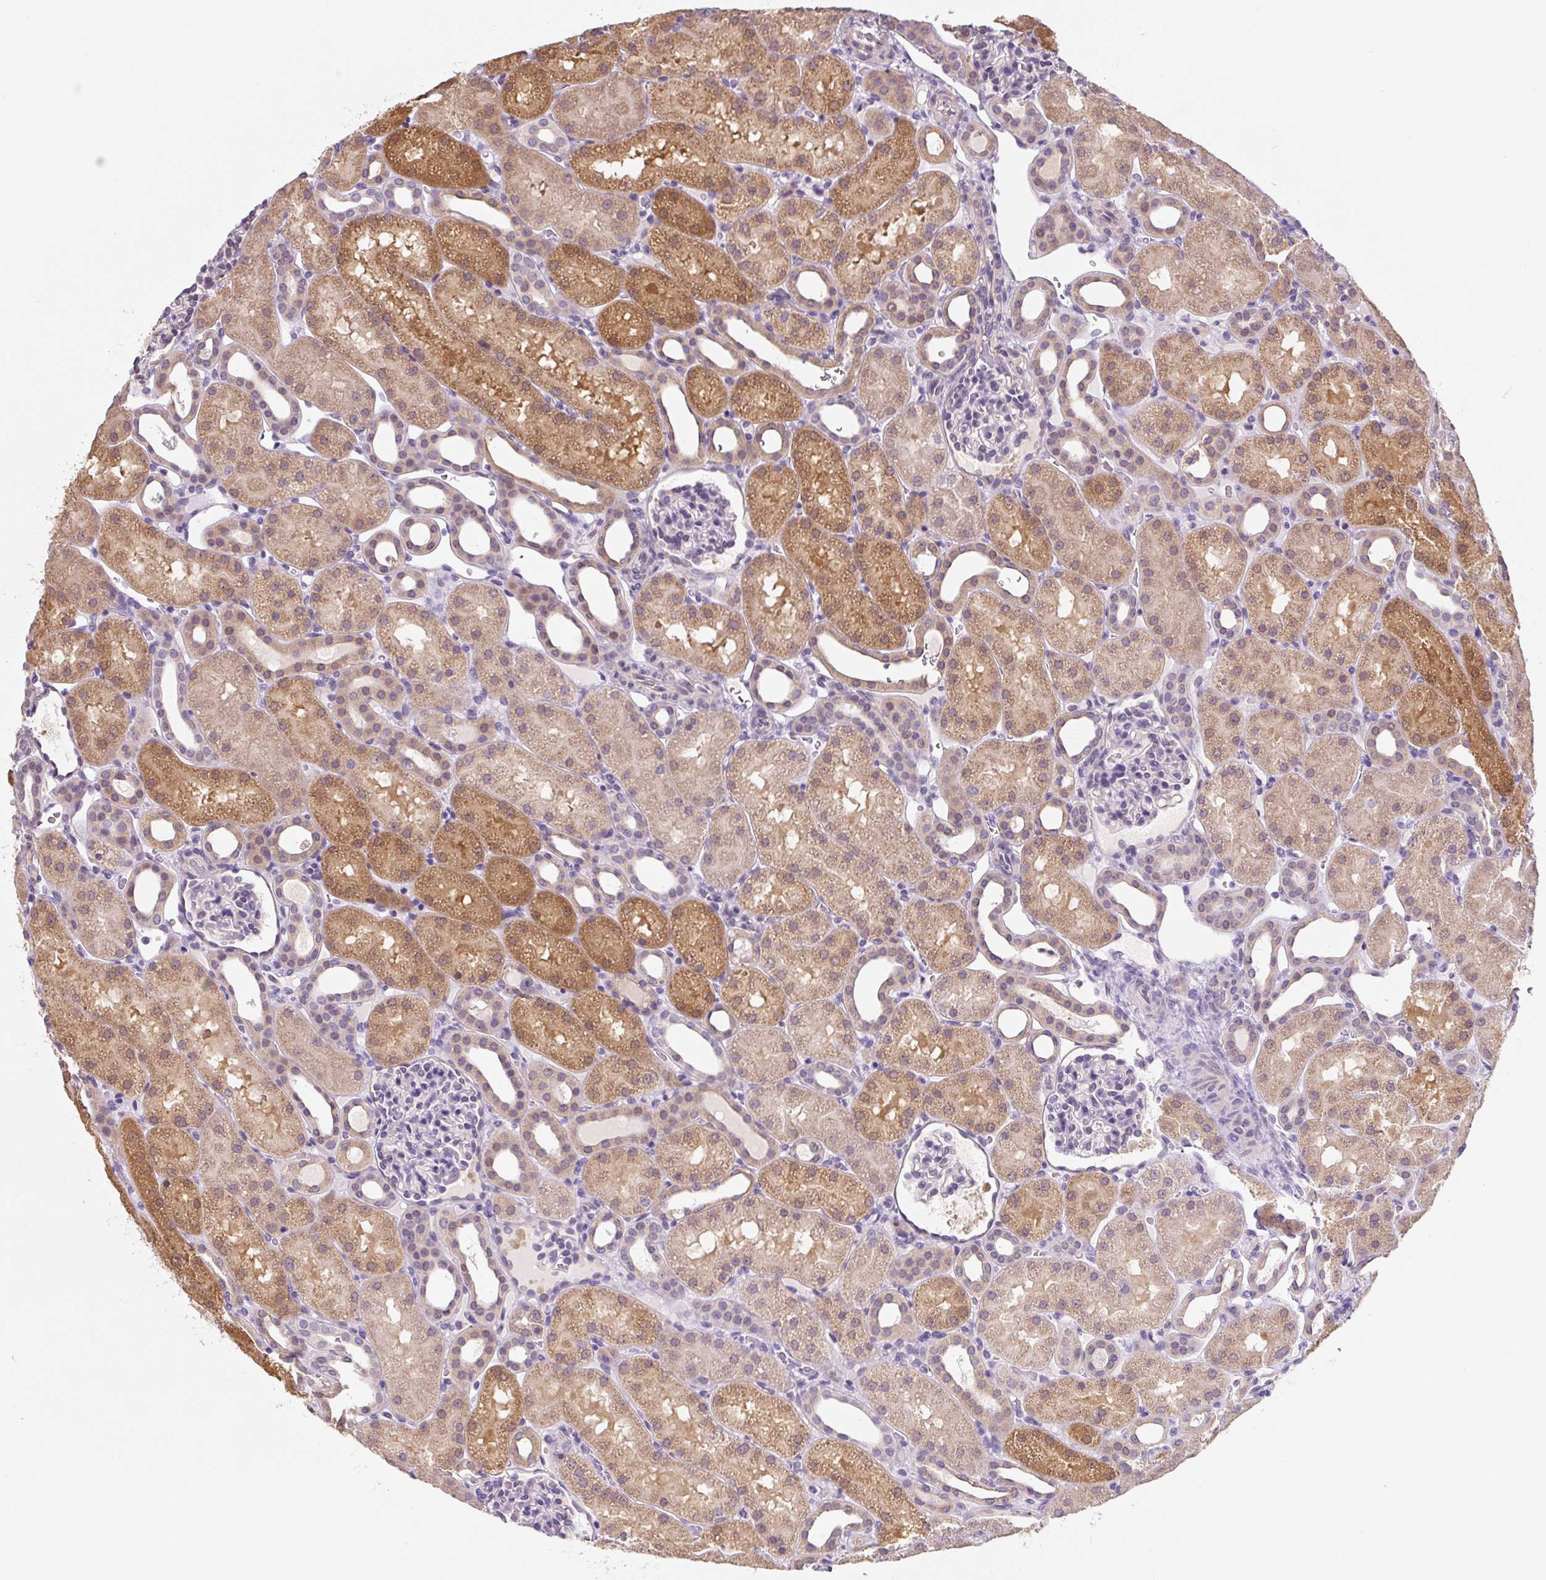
{"staining": {"intensity": "negative", "quantity": "none", "location": "none"}, "tissue": "kidney", "cell_type": "Cells in glomeruli", "image_type": "normal", "snomed": [{"axis": "morphology", "description": "Normal tissue, NOS"}, {"axis": "topography", "description": "Kidney"}], "caption": "An immunohistochemistry (IHC) micrograph of unremarkable kidney is shown. There is no staining in cells in glomeruli of kidney.", "gene": "ASRGL1", "patient": {"sex": "male", "age": 2}}